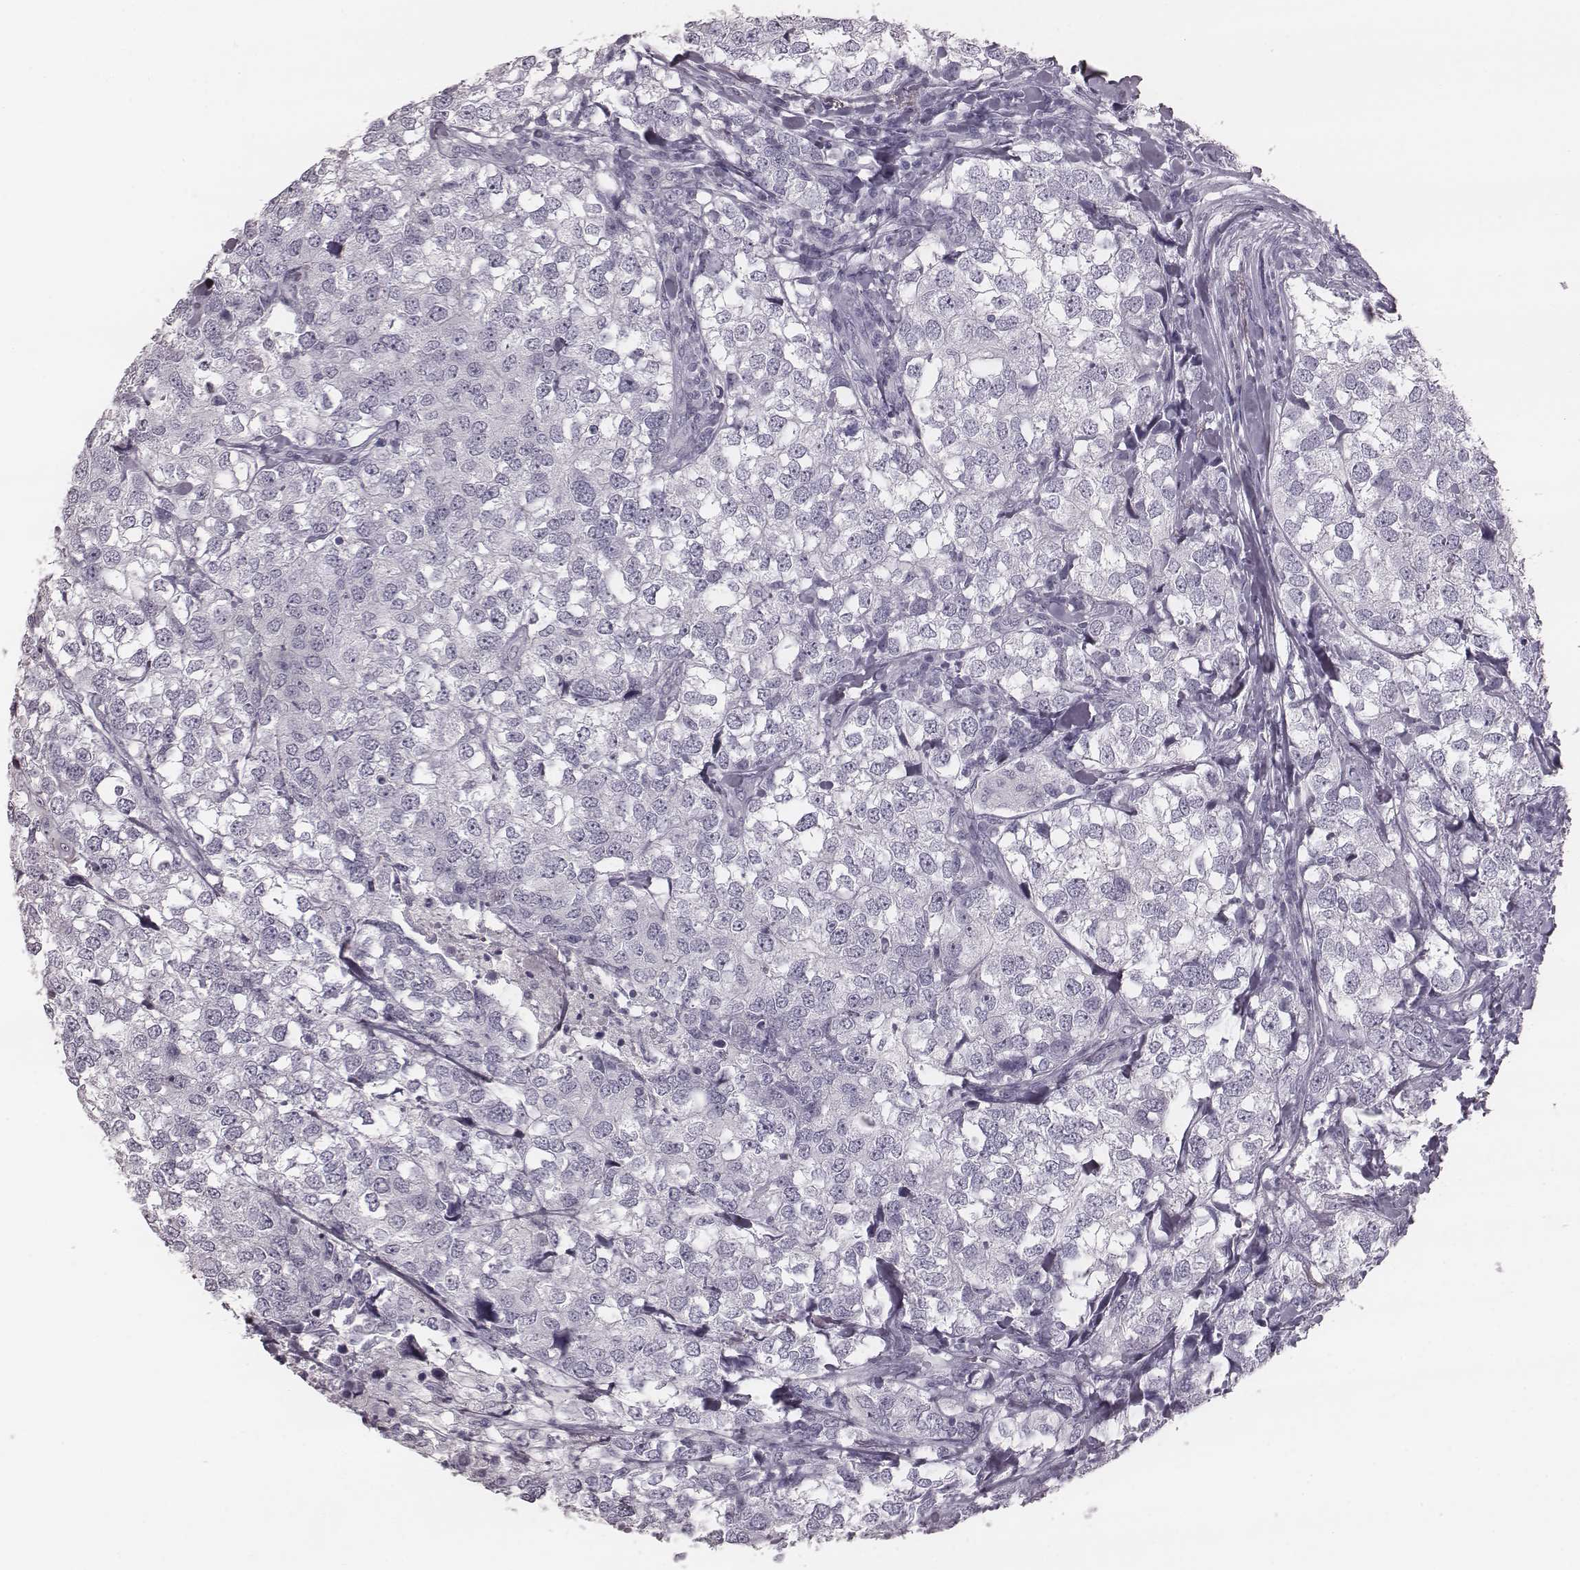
{"staining": {"intensity": "negative", "quantity": "none", "location": "none"}, "tissue": "breast cancer", "cell_type": "Tumor cells", "image_type": "cancer", "snomed": [{"axis": "morphology", "description": "Duct carcinoma"}, {"axis": "topography", "description": "Breast"}], "caption": "Tumor cells are negative for brown protein staining in breast cancer (intraductal carcinoma).", "gene": "KRT74", "patient": {"sex": "female", "age": 30}}